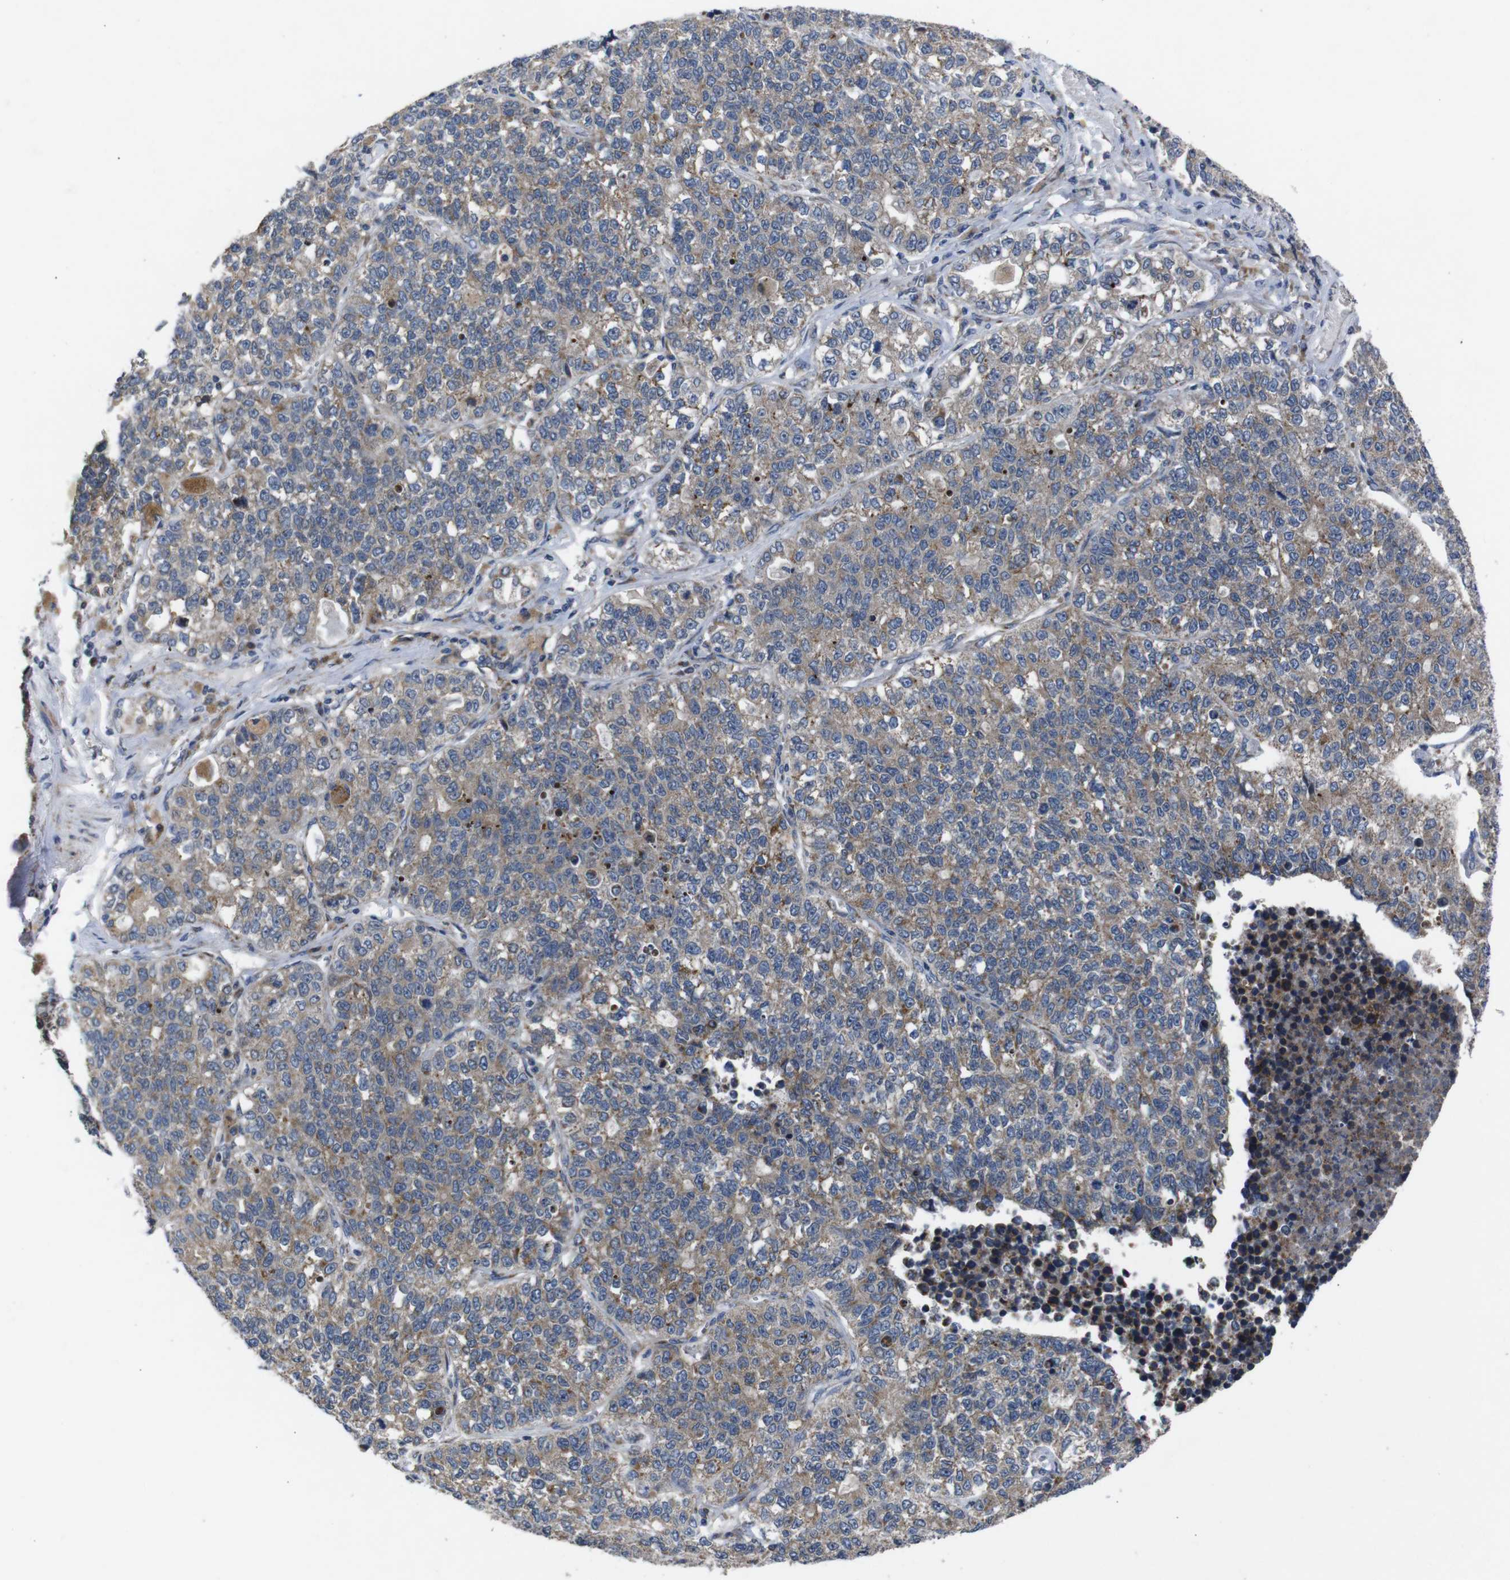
{"staining": {"intensity": "moderate", "quantity": ">75%", "location": "cytoplasmic/membranous"}, "tissue": "lung cancer", "cell_type": "Tumor cells", "image_type": "cancer", "snomed": [{"axis": "morphology", "description": "Adenocarcinoma, NOS"}, {"axis": "topography", "description": "Lung"}], "caption": "Immunohistochemical staining of lung cancer demonstrates medium levels of moderate cytoplasmic/membranous positivity in approximately >75% of tumor cells. The protein of interest is stained brown, and the nuclei are stained in blue (DAB (3,3'-diaminobenzidine) IHC with brightfield microscopy, high magnification).", "gene": "CHST10", "patient": {"sex": "male", "age": 49}}